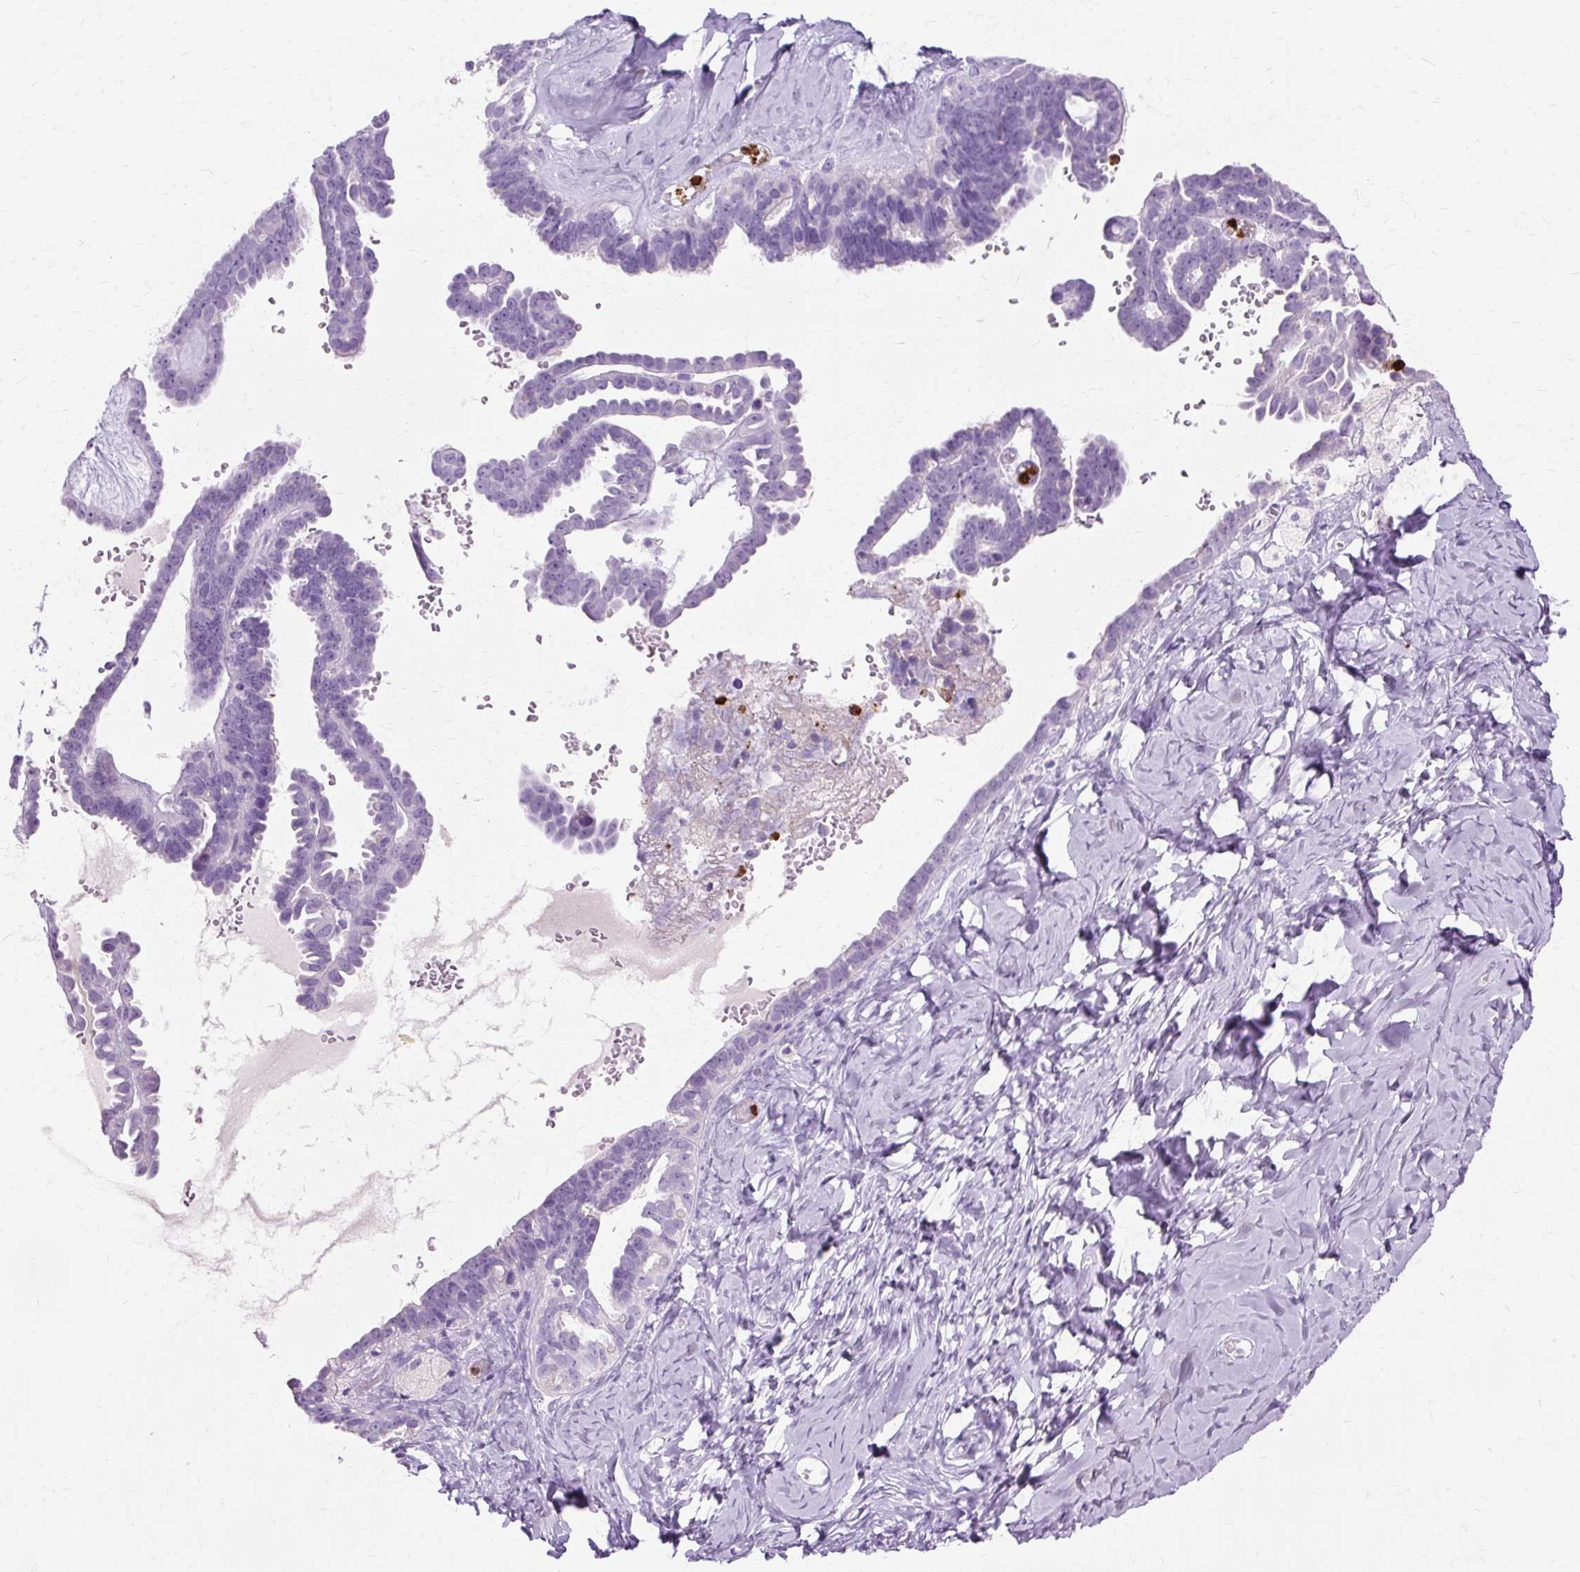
{"staining": {"intensity": "negative", "quantity": "none", "location": "none"}, "tissue": "ovarian cancer", "cell_type": "Tumor cells", "image_type": "cancer", "snomed": [{"axis": "morphology", "description": "Cystadenocarcinoma, serous, NOS"}, {"axis": "topography", "description": "Ovary"}], "caption": "A high-resolution micrograph shows immunohistochemistry (IHC) staining of ovarian serous cystadenocarcinoma, which reveals no significant expression in tumor cells.", "gene": "DEFA1", "patient": {"sex": "female", "age": 69}}